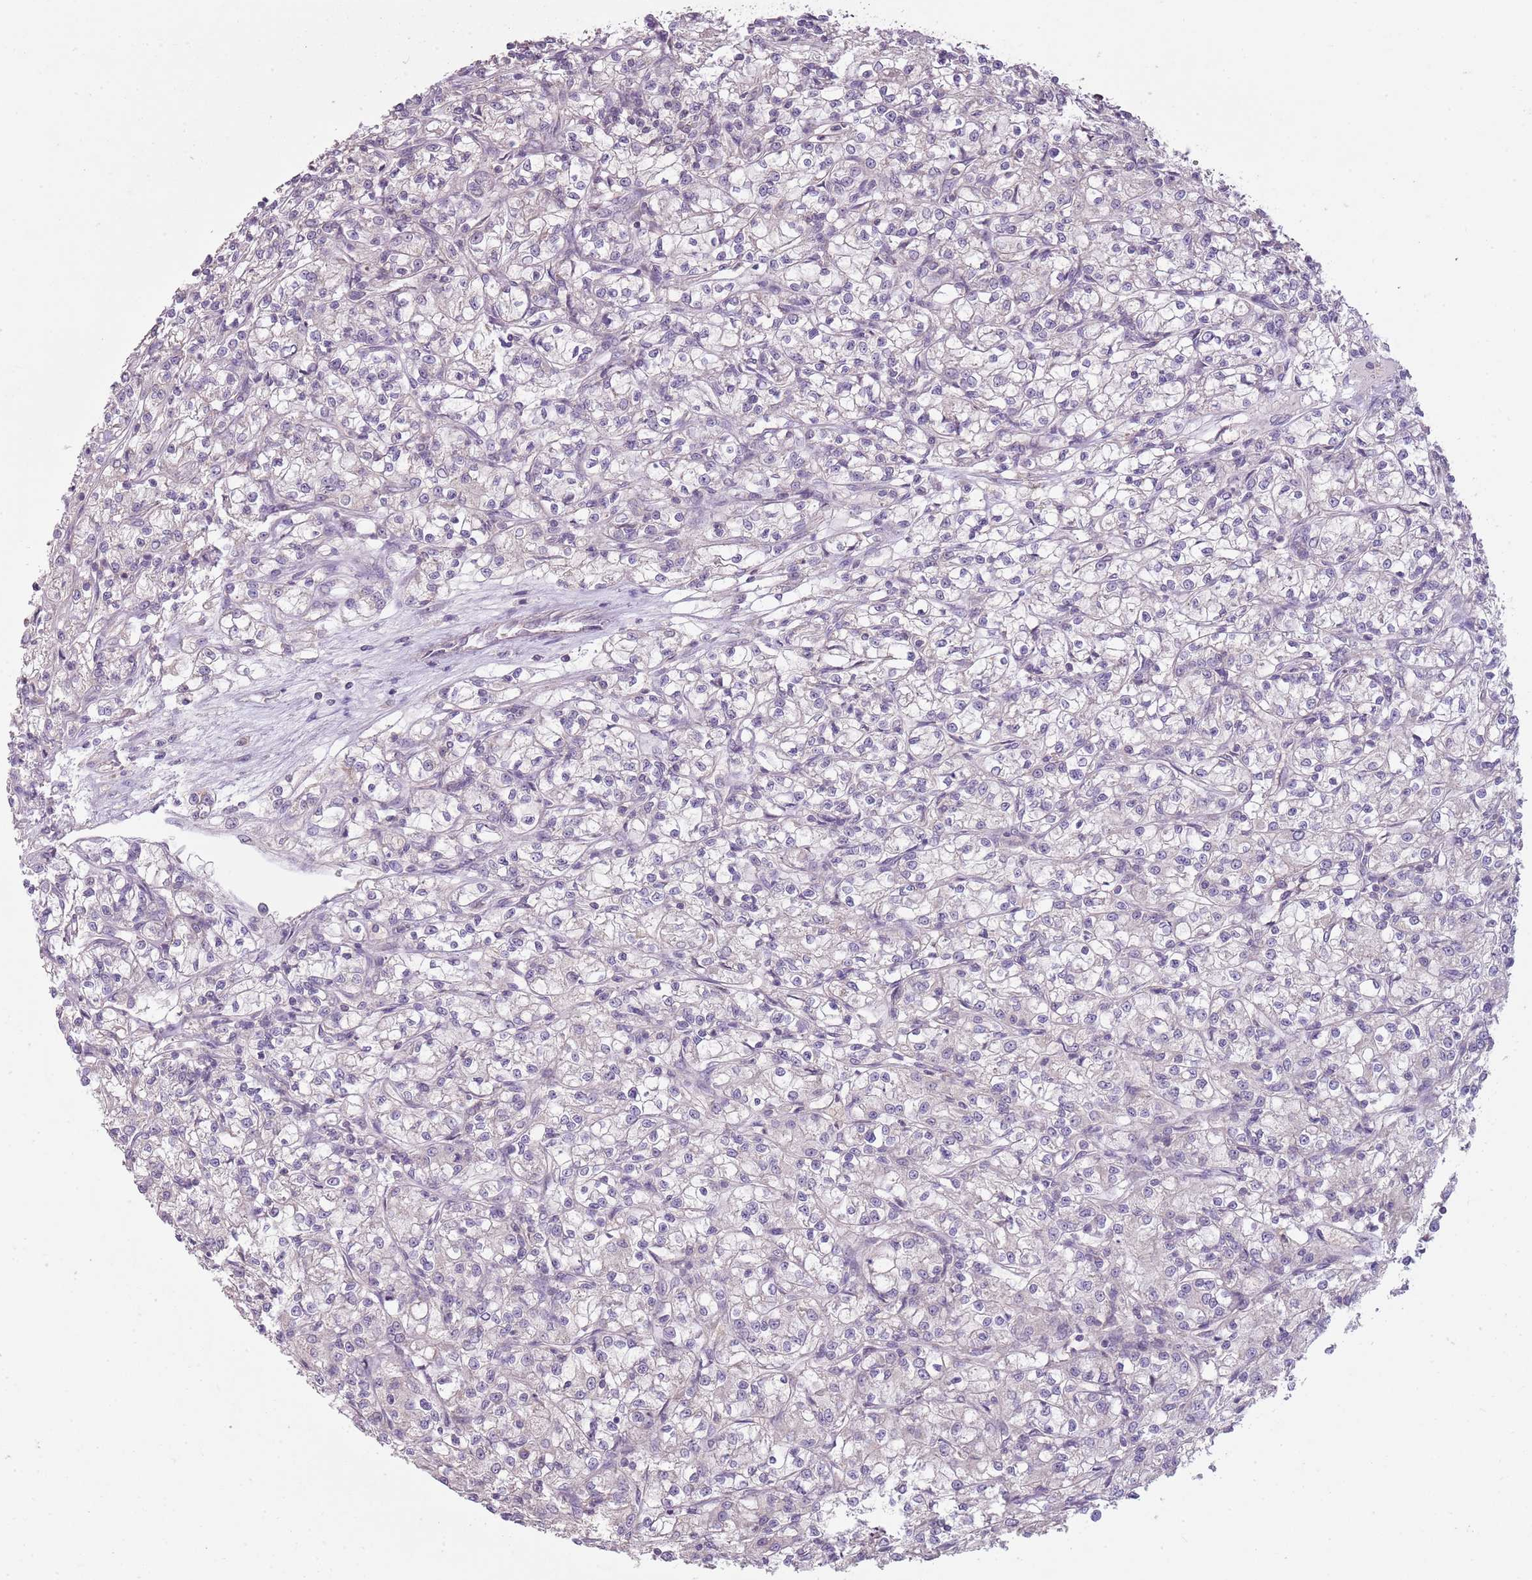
{"staining": {"intensity": "negative", "quantity": "none", "location": "none"}, "tissue": "renal cancer", "cell_type": "Tumor cells", "image_type": "cancer", "snomed": [{"axis": "morphology", "description": "Adenocarcinoma, NOS"}, {"axis": "topography", "description": "Kidney"}], "caption": "Tumor cells show no significant protein staining in renal adenocarcinoma.", "gene": "TEKT4", "patient": {"sex": "female", "age": 59}}